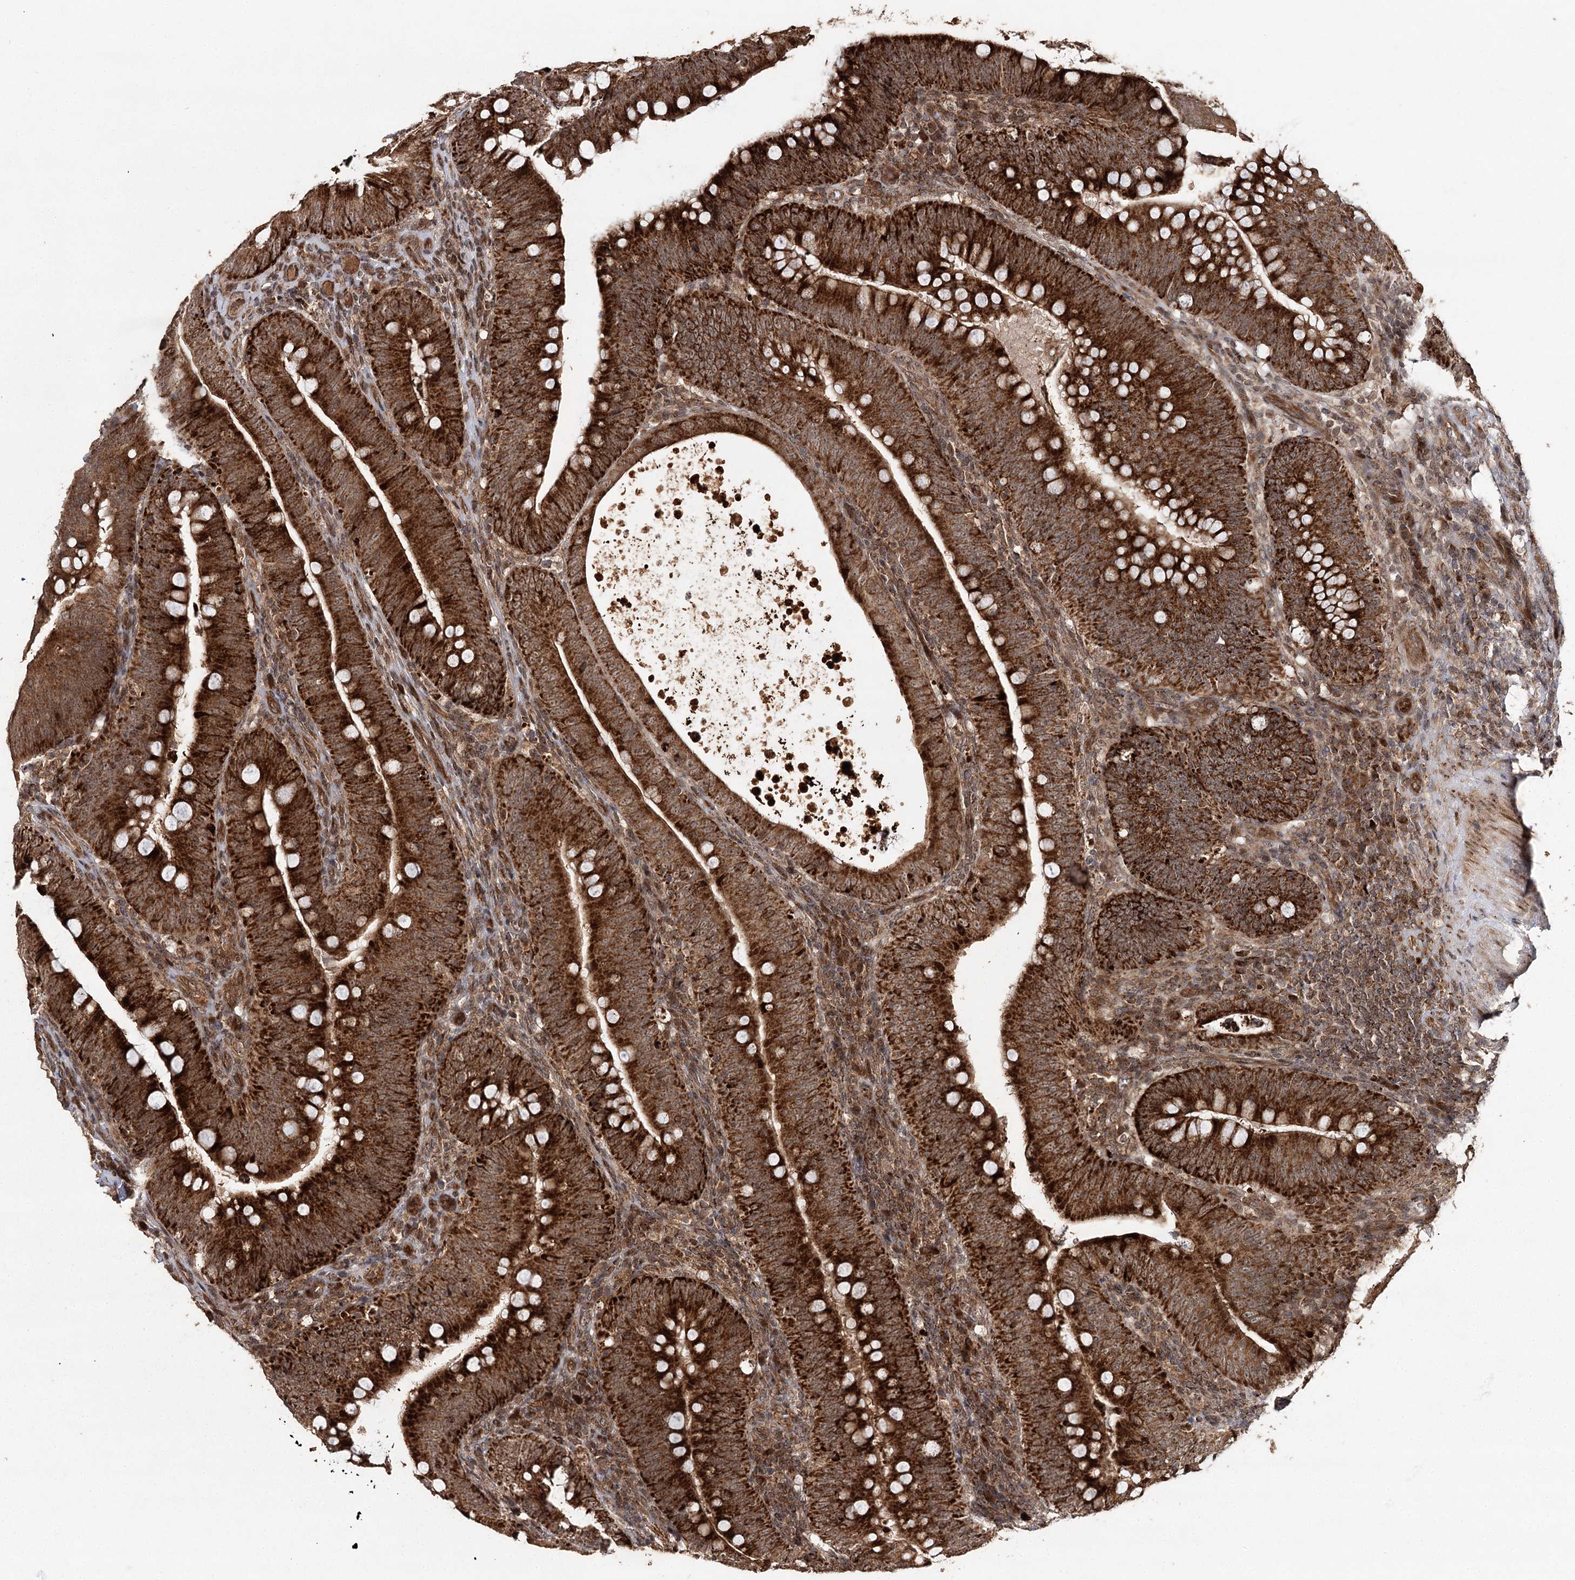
{"staining": {"intensity": "strong", "quantity": ">75%", "location": "cytoplasmic/membranous"}, "tissue": "colorectal cancer", "cell_type": "Tumor cells", "image_type": "cancer", "snomed": [{"axis": "morphology", "description": "Normal tissue, NOS"}, {"axis": "topography", "description": "Colon"}], "caption": "Colorectal cancer stained with IHC demonstrates strong cytoplasmic/membranous positivity in about >75% of tumor cells.", "gene": "ZNRF3", "patient": {"sex": "female", "age": 82}}